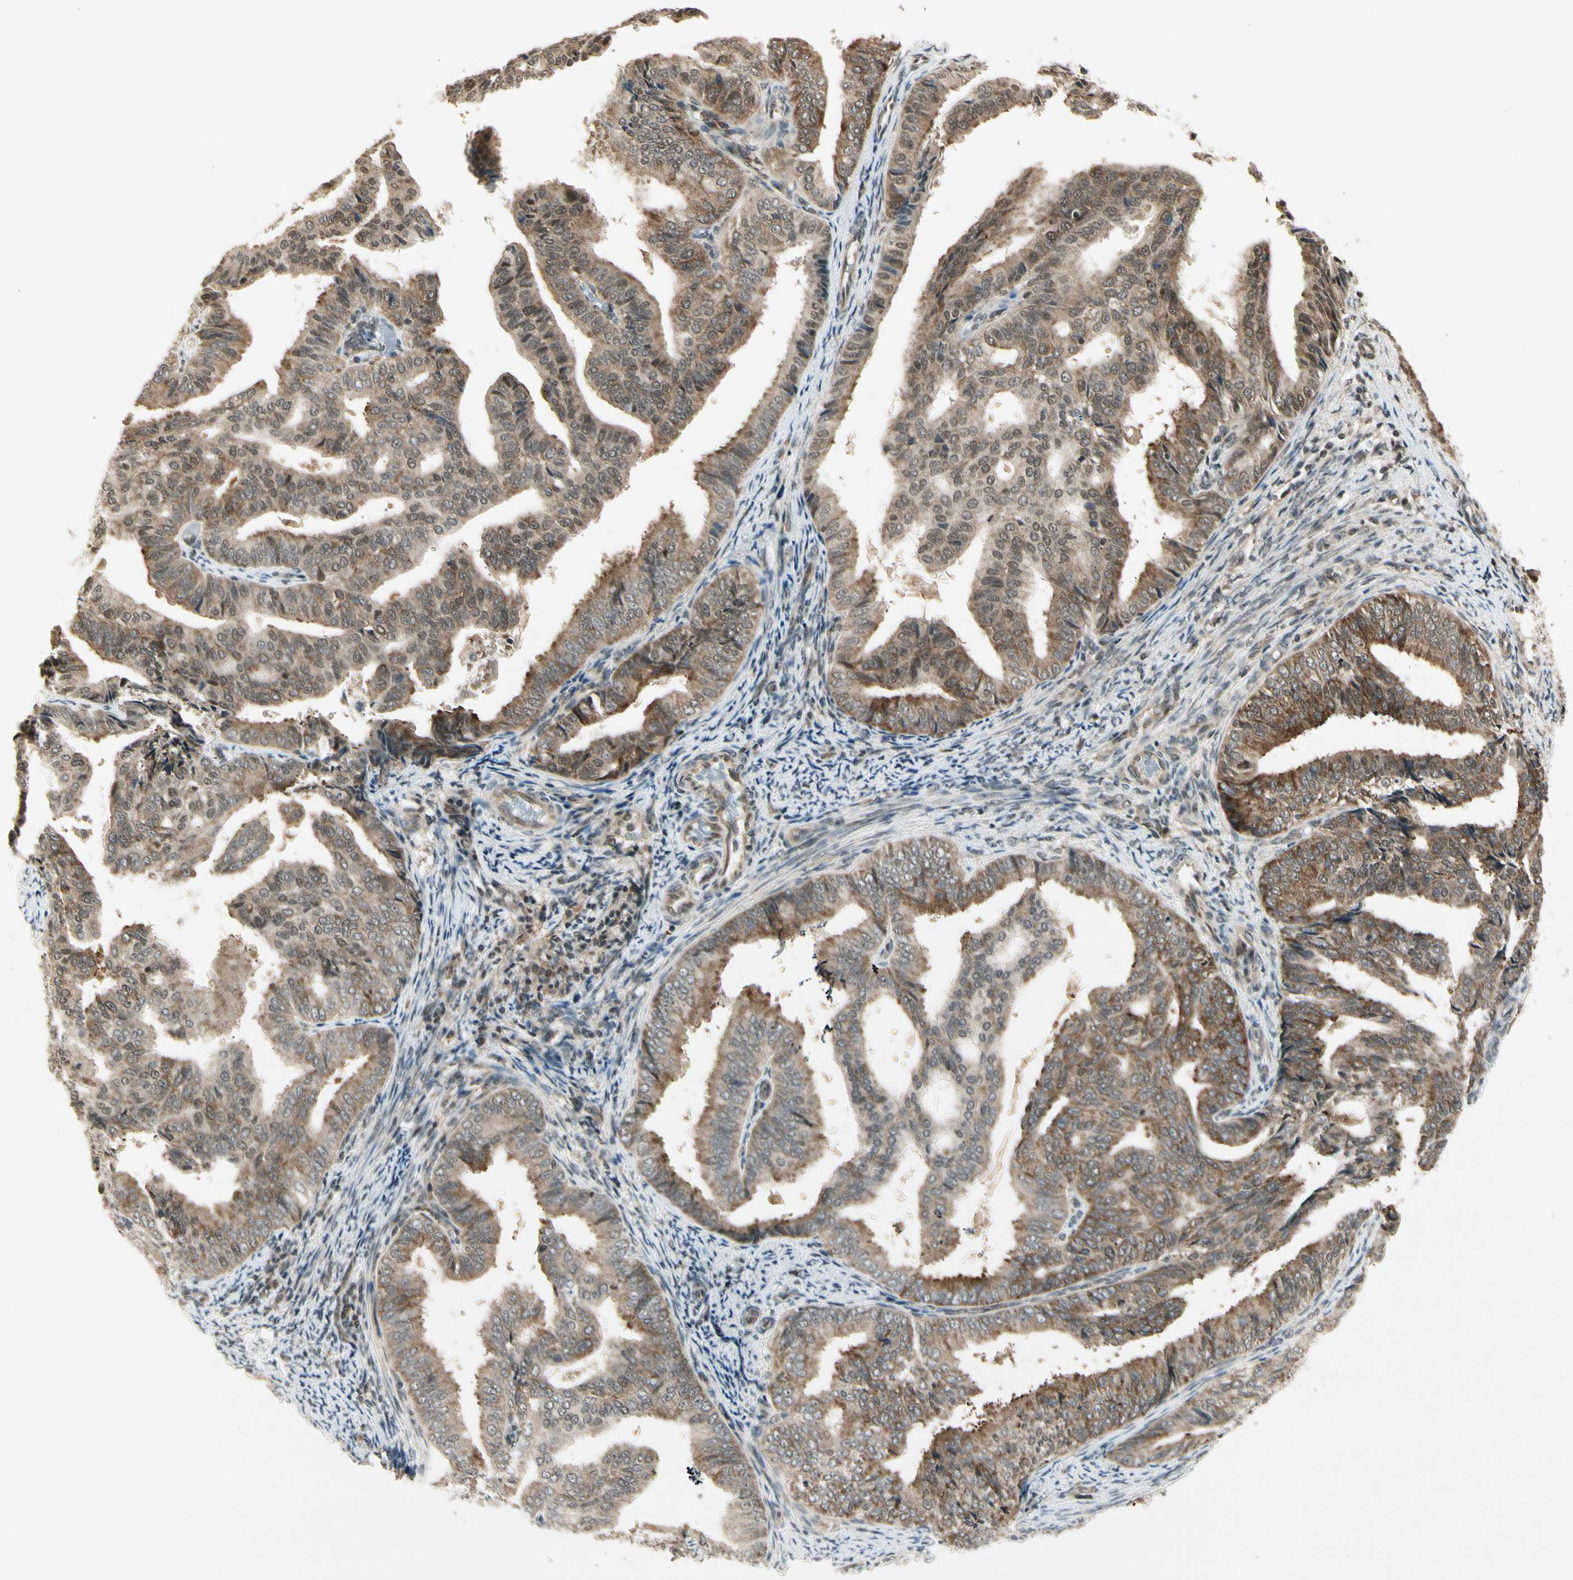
{"staining": {"intensity": "moderate", "quantity": "25%-75%", "location": "cytoplasmic/membranous"}, "tissue": "endometrial cancer", "cell_type": "Tumor cells", "image_type": "cancer", "snomed": [{"axis": "morphology", "description": "Adenocarcinoma, NOS"}, {"axis": "topography", "description": "Endometrium"}], "caption": "Human endometrial adenocarcinoma stained for a protein (brown) shows moderate cytoplasmic/membranous positive positivity in about 25%-75% of tumor cells.", "gene": "SMN2", "patient": {"sex": "female", "age": 58}}